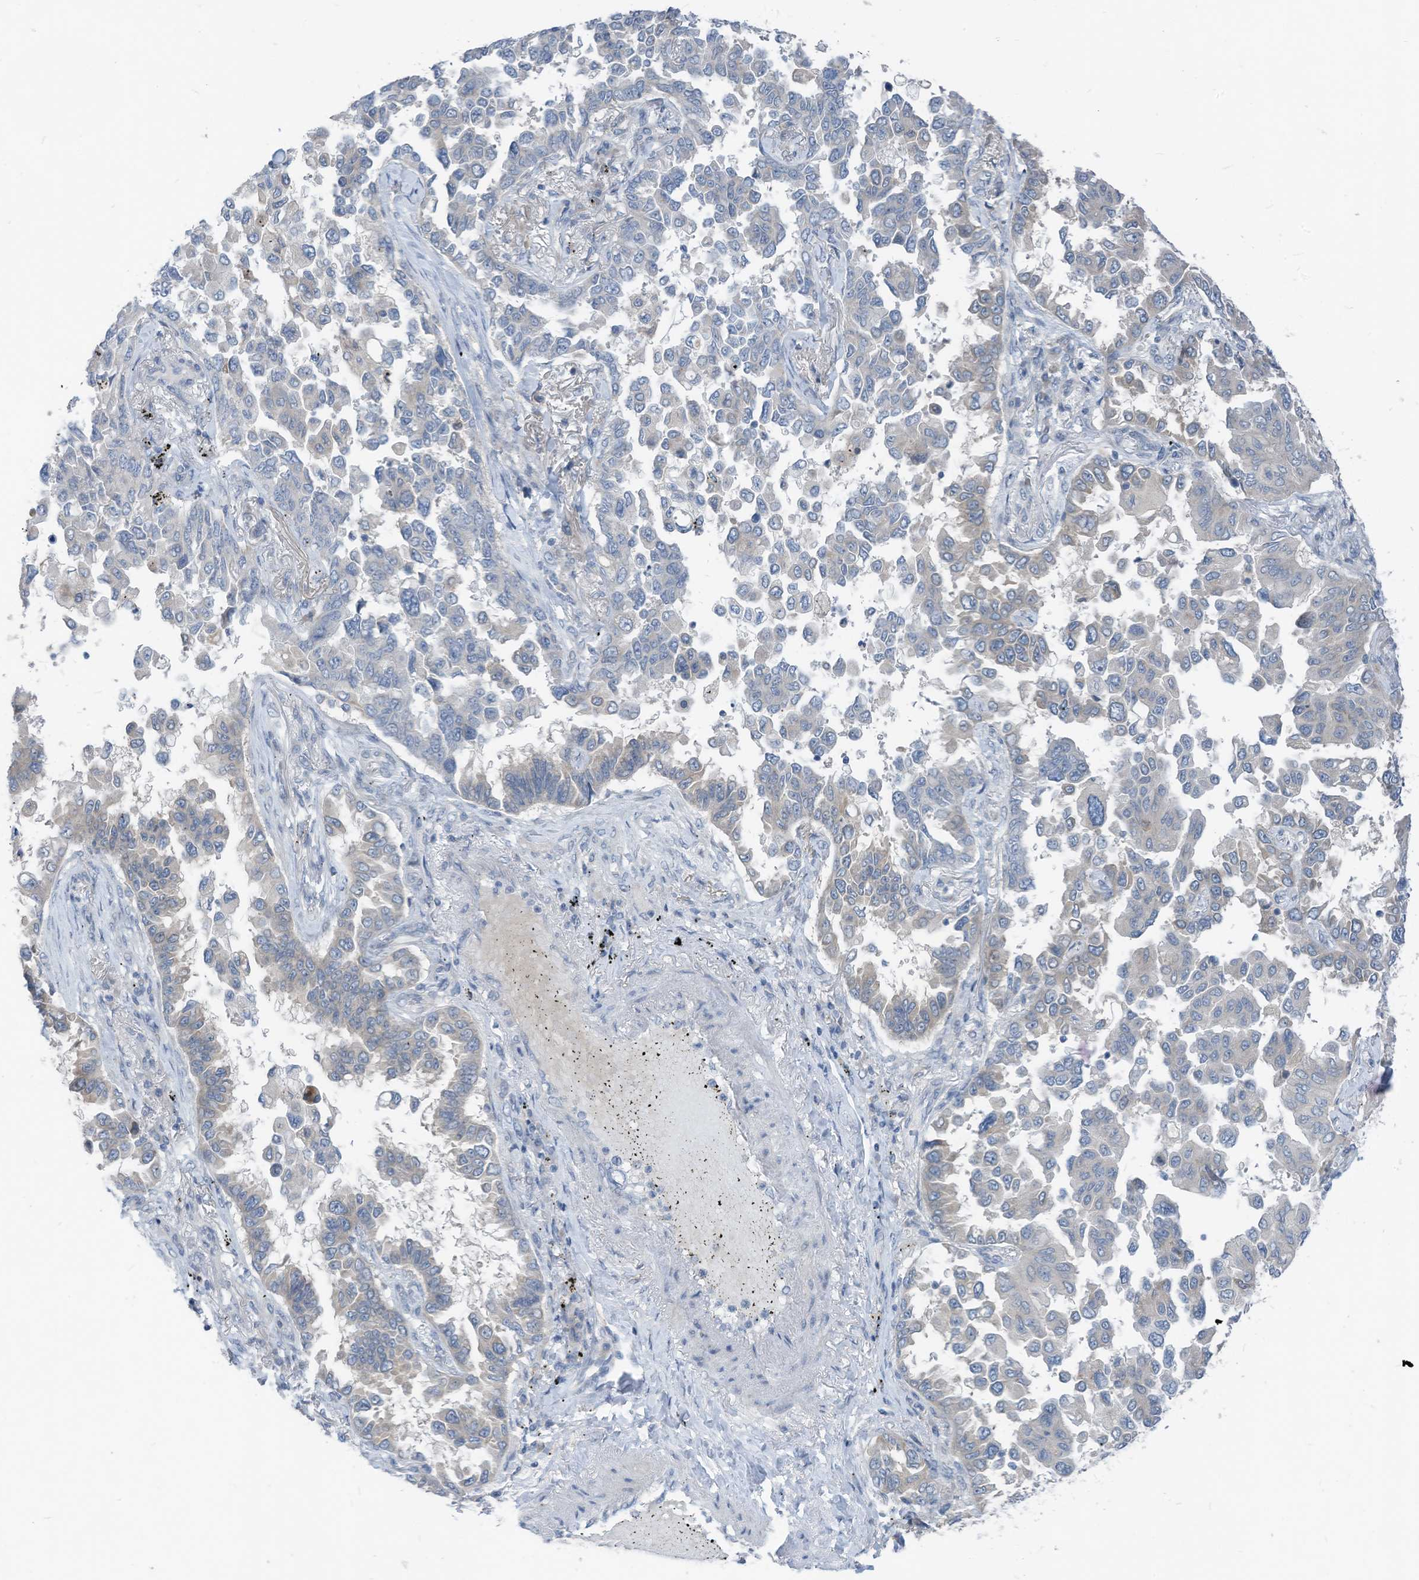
{"staining": {"intensity": "negative", "quantity": "none", "location": "none"}, "tissue": "lung cancer", "cell_type": "Tumor cells", "image_type": "cancer", "snomed": [{"axis": "morphology", "description": "Adenocarcinoma, NOS"}, {"axis": "topography", "description": "Lung"}], "caption": "Tumor cells show no significant staining in adenocarcinoma (lung).", "gene": "LDAH", "patient": {"sex": "female", "age": 67}}